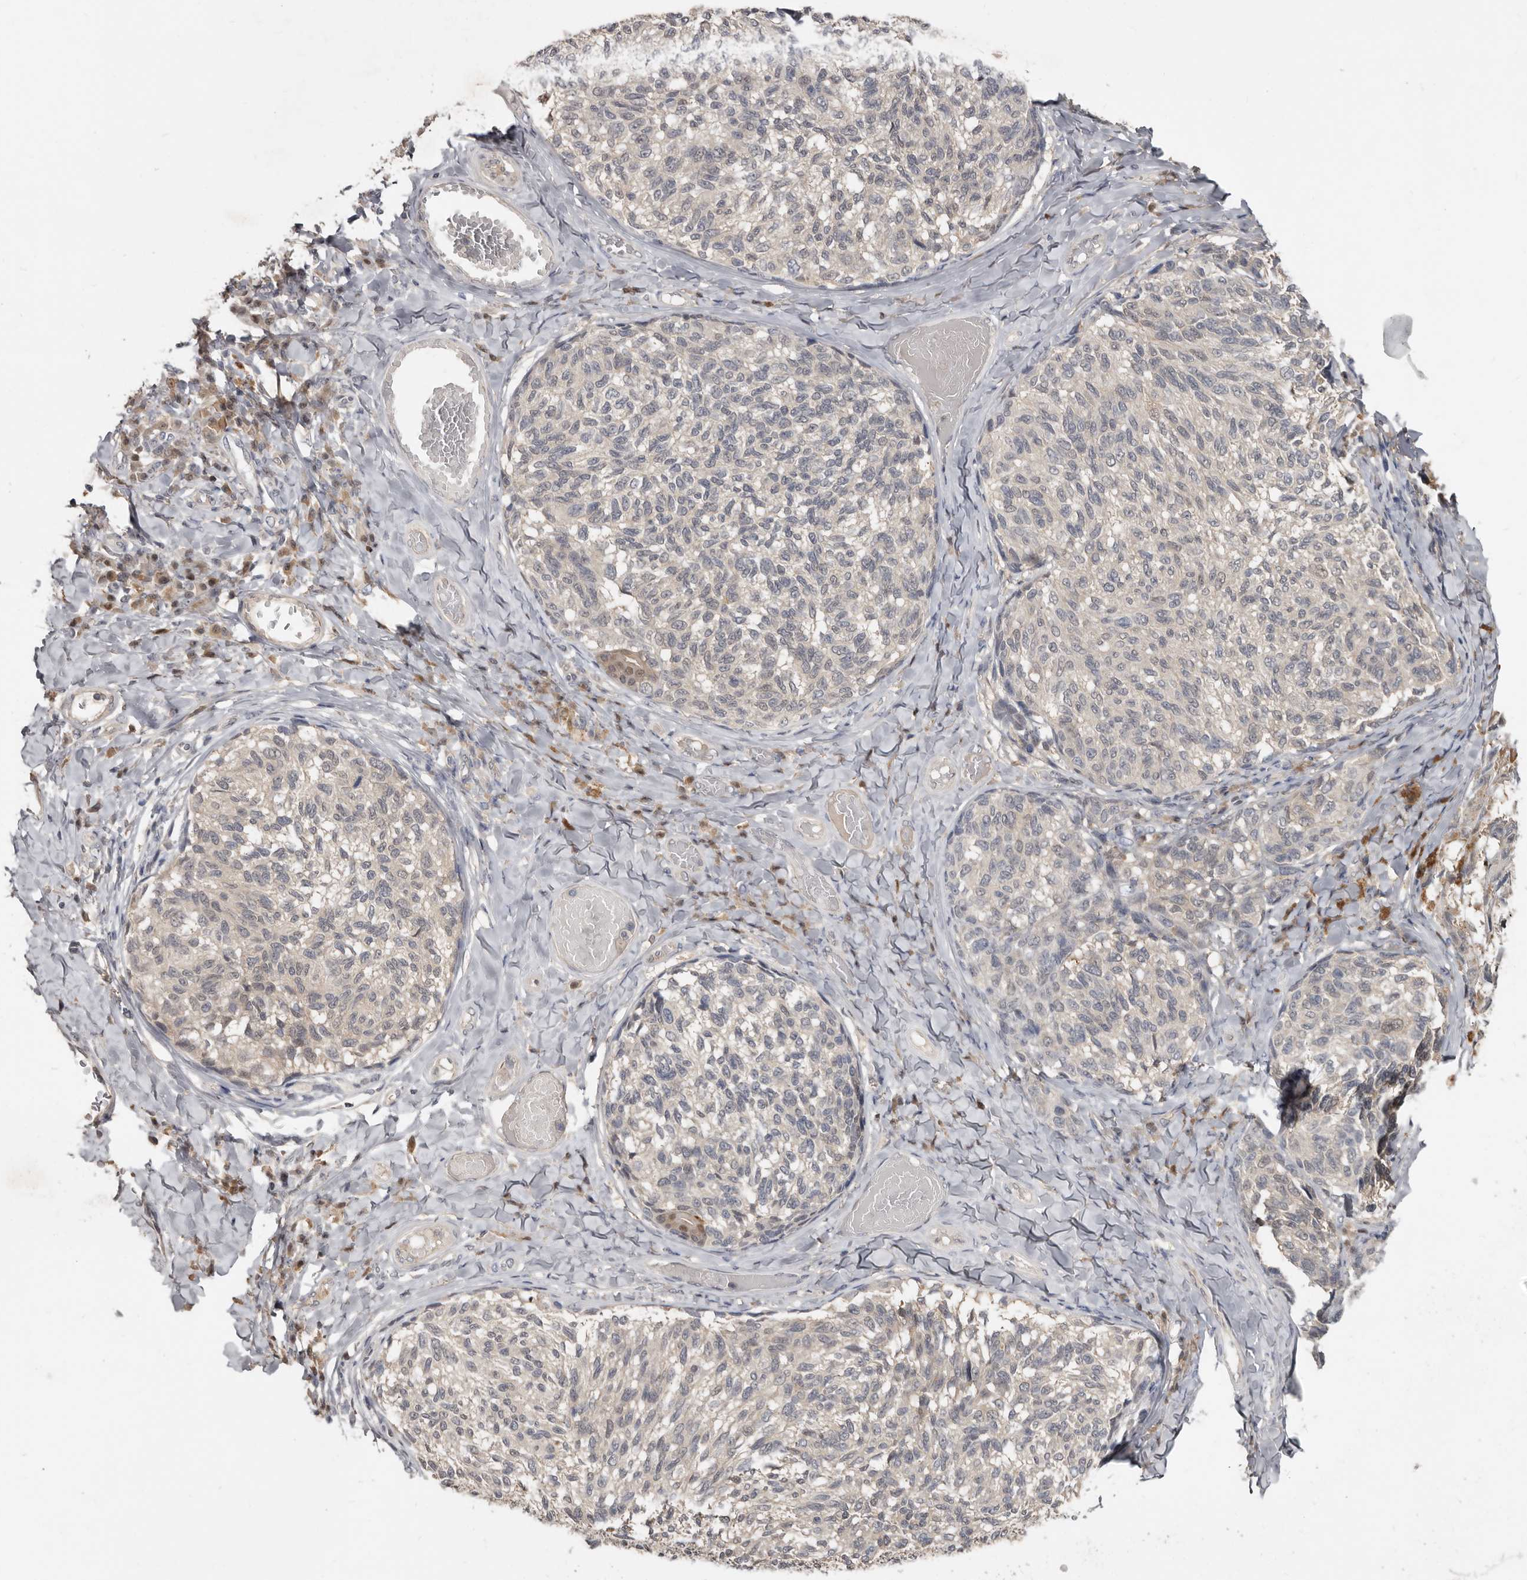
{"staining": {"intensity": "moderate", "quantity": "<25%", "location": "nuclear"}, "tissue": "melanoma", "cell_type": "Tumor cells", "image_type": "cancer", "snomed": [{"axis": "morphology", "description": "Malignant melanoma, NOS"}, {"axis": "topography", "description": "Skin"}], "caption": "Immunohistochemistry staining of melanoma, which displays low levels of moderate nuclear positivity in approximately <25% of tumor cells indicating moderate nuclear protein positivity. The staining was performed using DAB (brown) for protein detection and nuclei were counterstained in hematoxylin (blue).", "gene": "RBKS", "patient": {"sex": "female", "age": 73}}